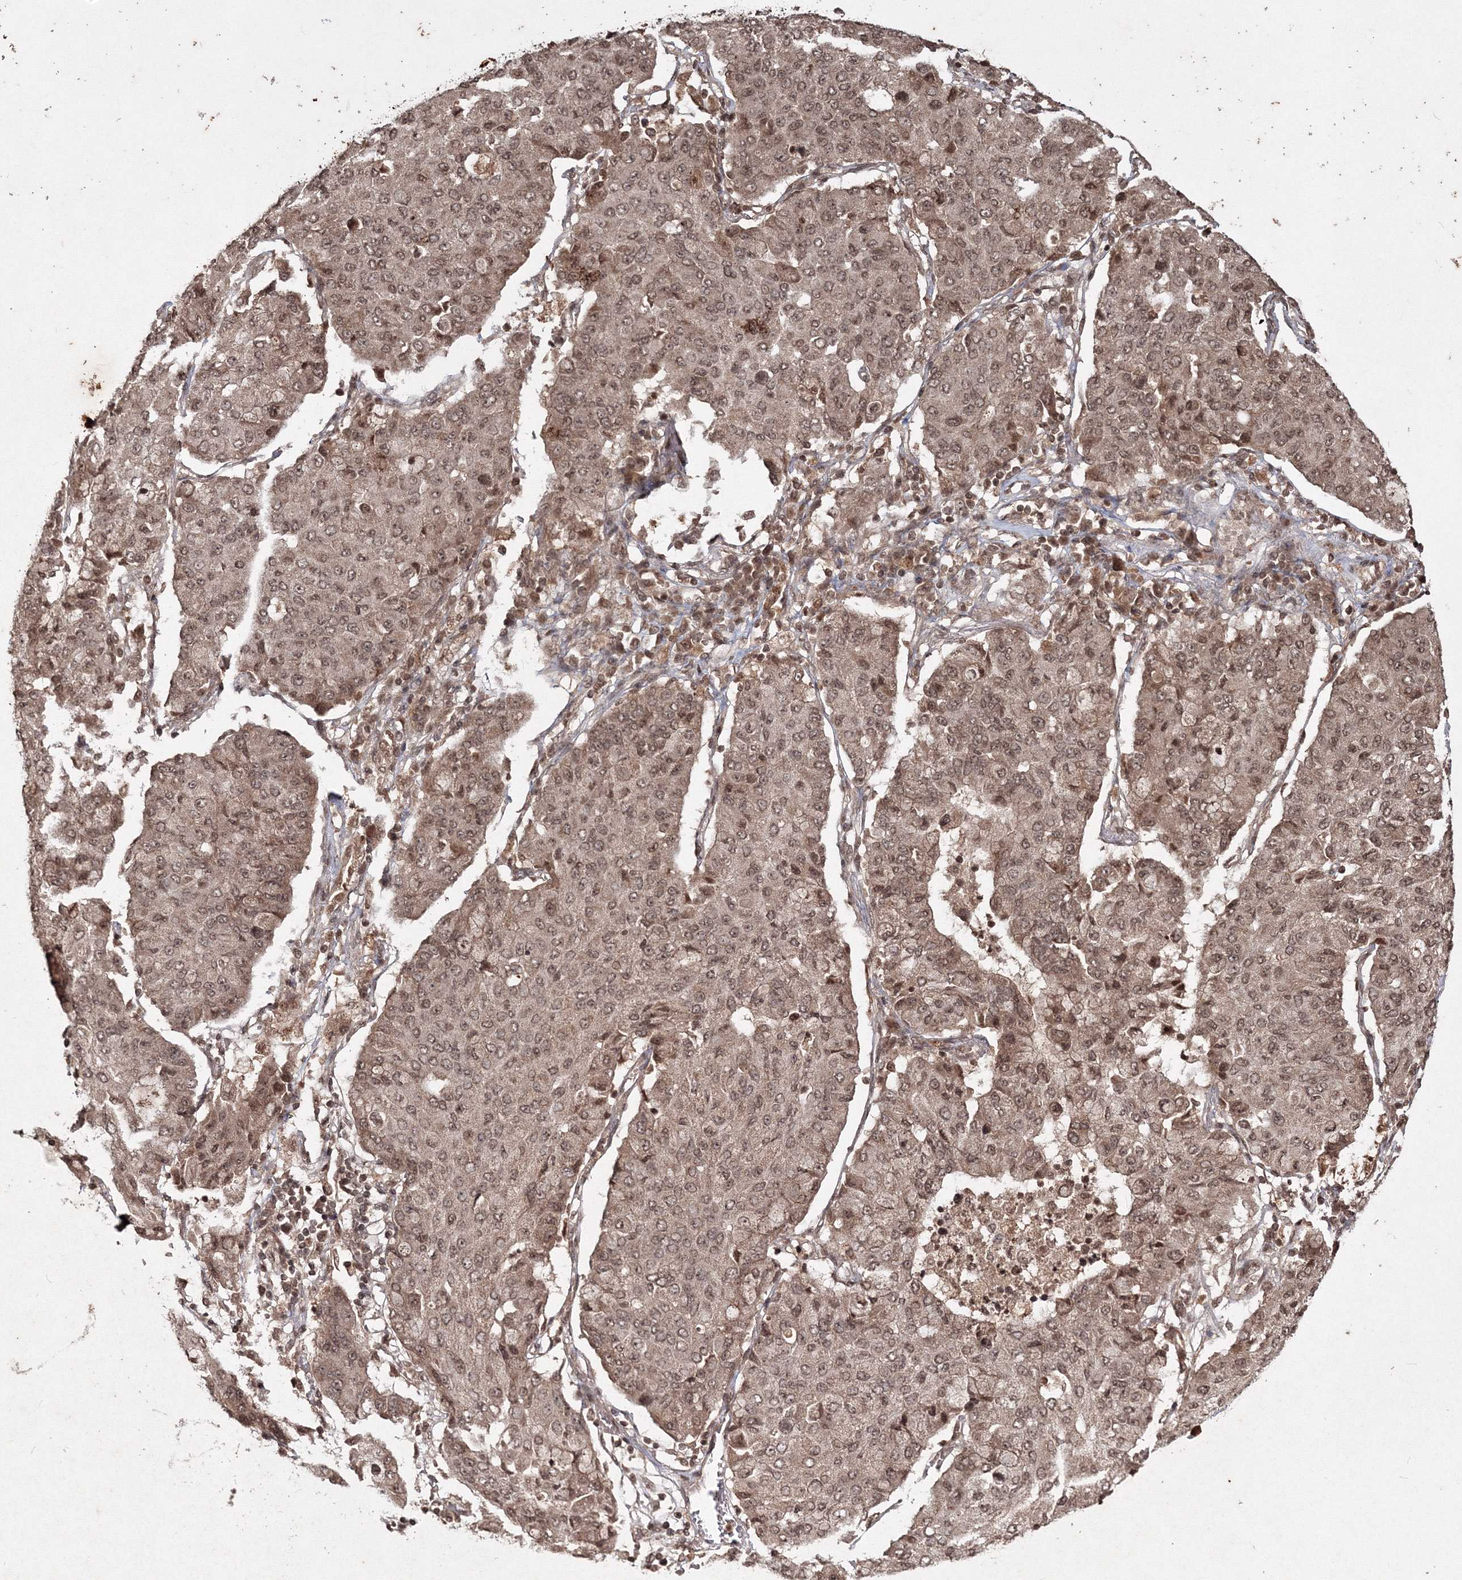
{"staining": {"intensity": "moderate", "quantity": ">75%", "location": "nuclear"}, "tissue": "lung cancer", "cell_type": "Tumor cells", "image_type": "cancer", "snomed": [{"axis": "morphology", "description": "Squamous cell carcinoma, NOS"}, {"axis": "topography", "description": "Lung"}], "caption": "Protein positivity by immunohistochemistry displays moderate nuclear expression in approximately >75% of tumor cells in squamous cell carcinoma (lung). (brown staining indicates protein expression, while blue staining denotes nuclei).", "gene": "PEX13", "patient": {"sex": "male", "age": 74}}